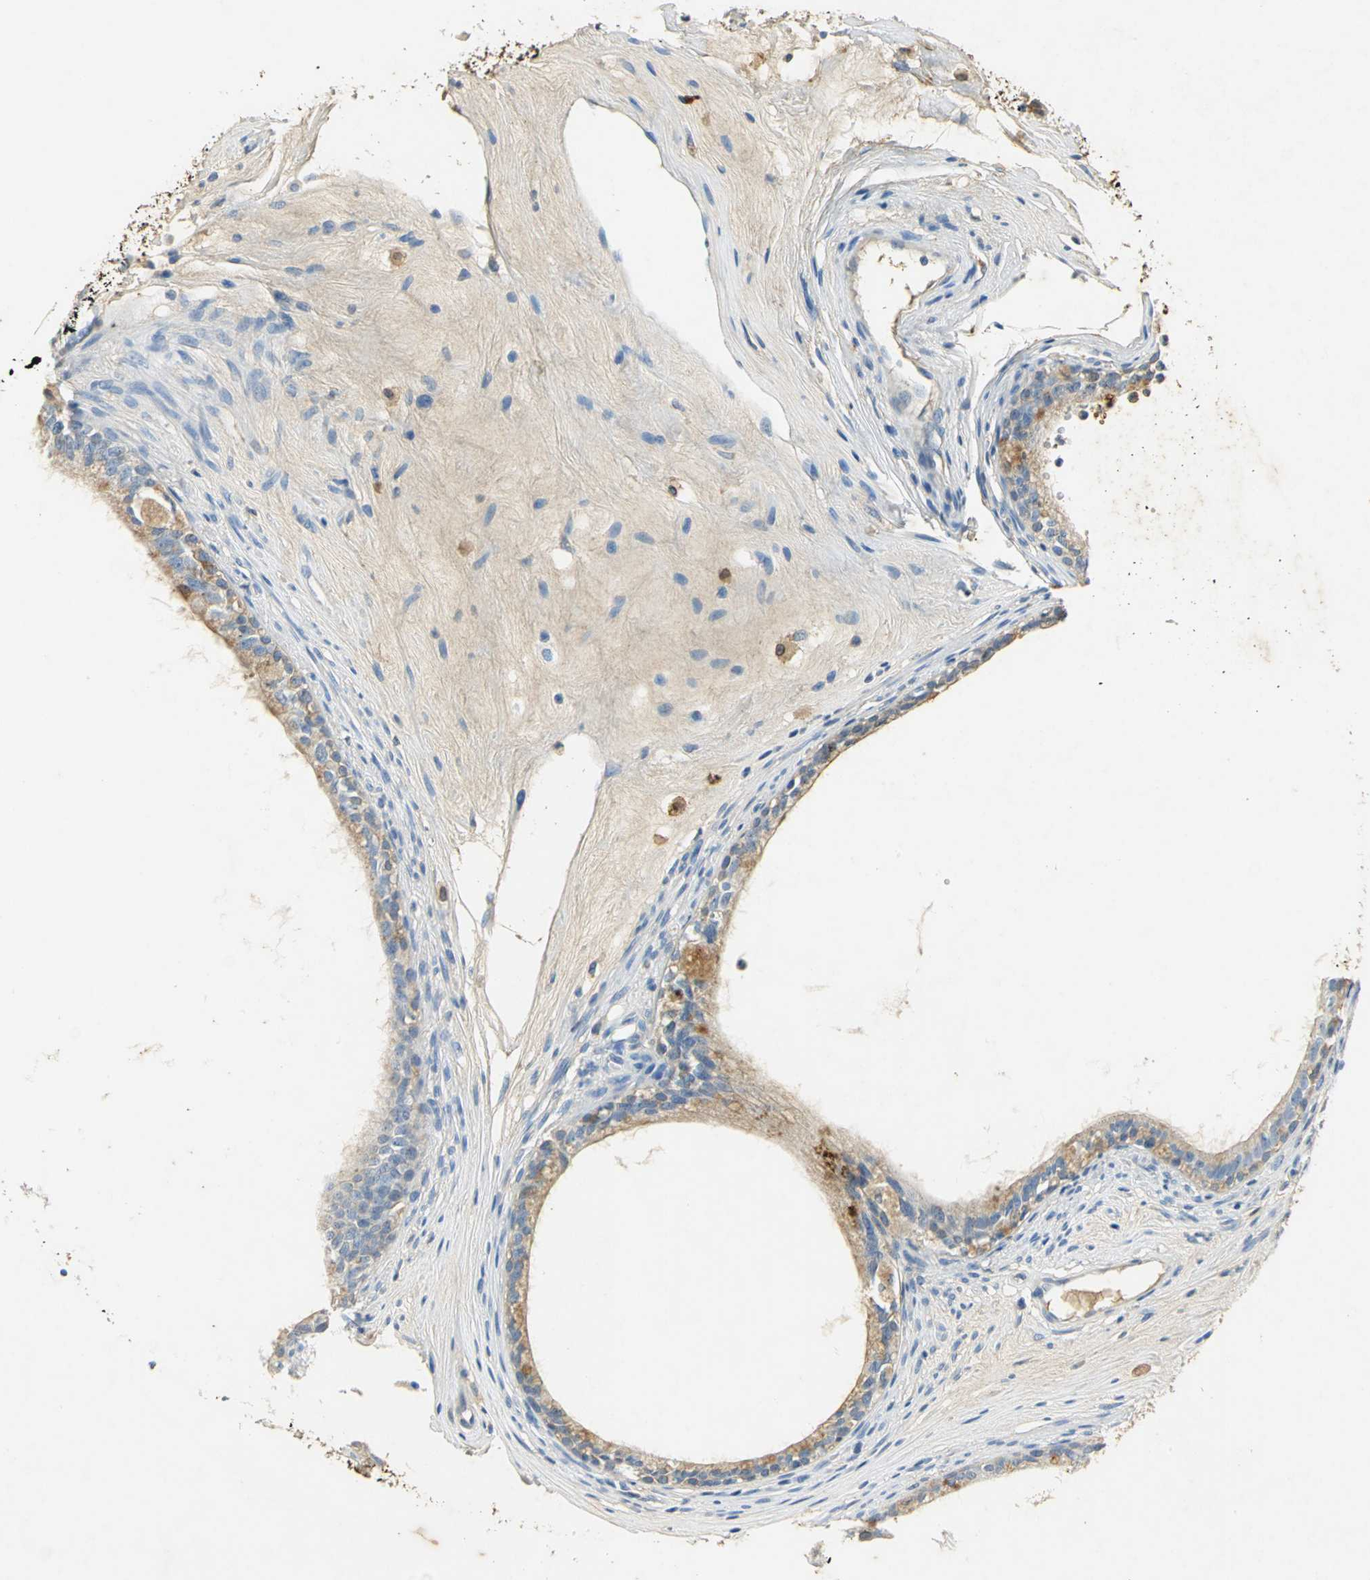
{"staining": {"intensity": "moderate", "quantity": "25%-75%", "location": "cytoplasmic/membranous"}, "tissue": "epididymis", "cell_type": "Glandular cells", "image_type": "normal", "snomed": [{"axis": "morphology", "description": "Normal tissue, NOS"}, {"axis": "morphology", "description": "Inflammation, NOS"}, {"axis": "topography", "description": "Epididymis"}], "caption": "Immunohistochemistry staining of normal epididymis, which reveals medium levels of moderate cytoplasmic/membranous positivity in about 25%-75% of glandular cells indicating moderate cytoplasmic/membranous protein staining. The staining was performed using DAB (brown) for protein detection and nuclei were counterstained in hematoxylin (blue).", "gene": "ANXA4", "patient": {"sex": "male", "age": 84}}